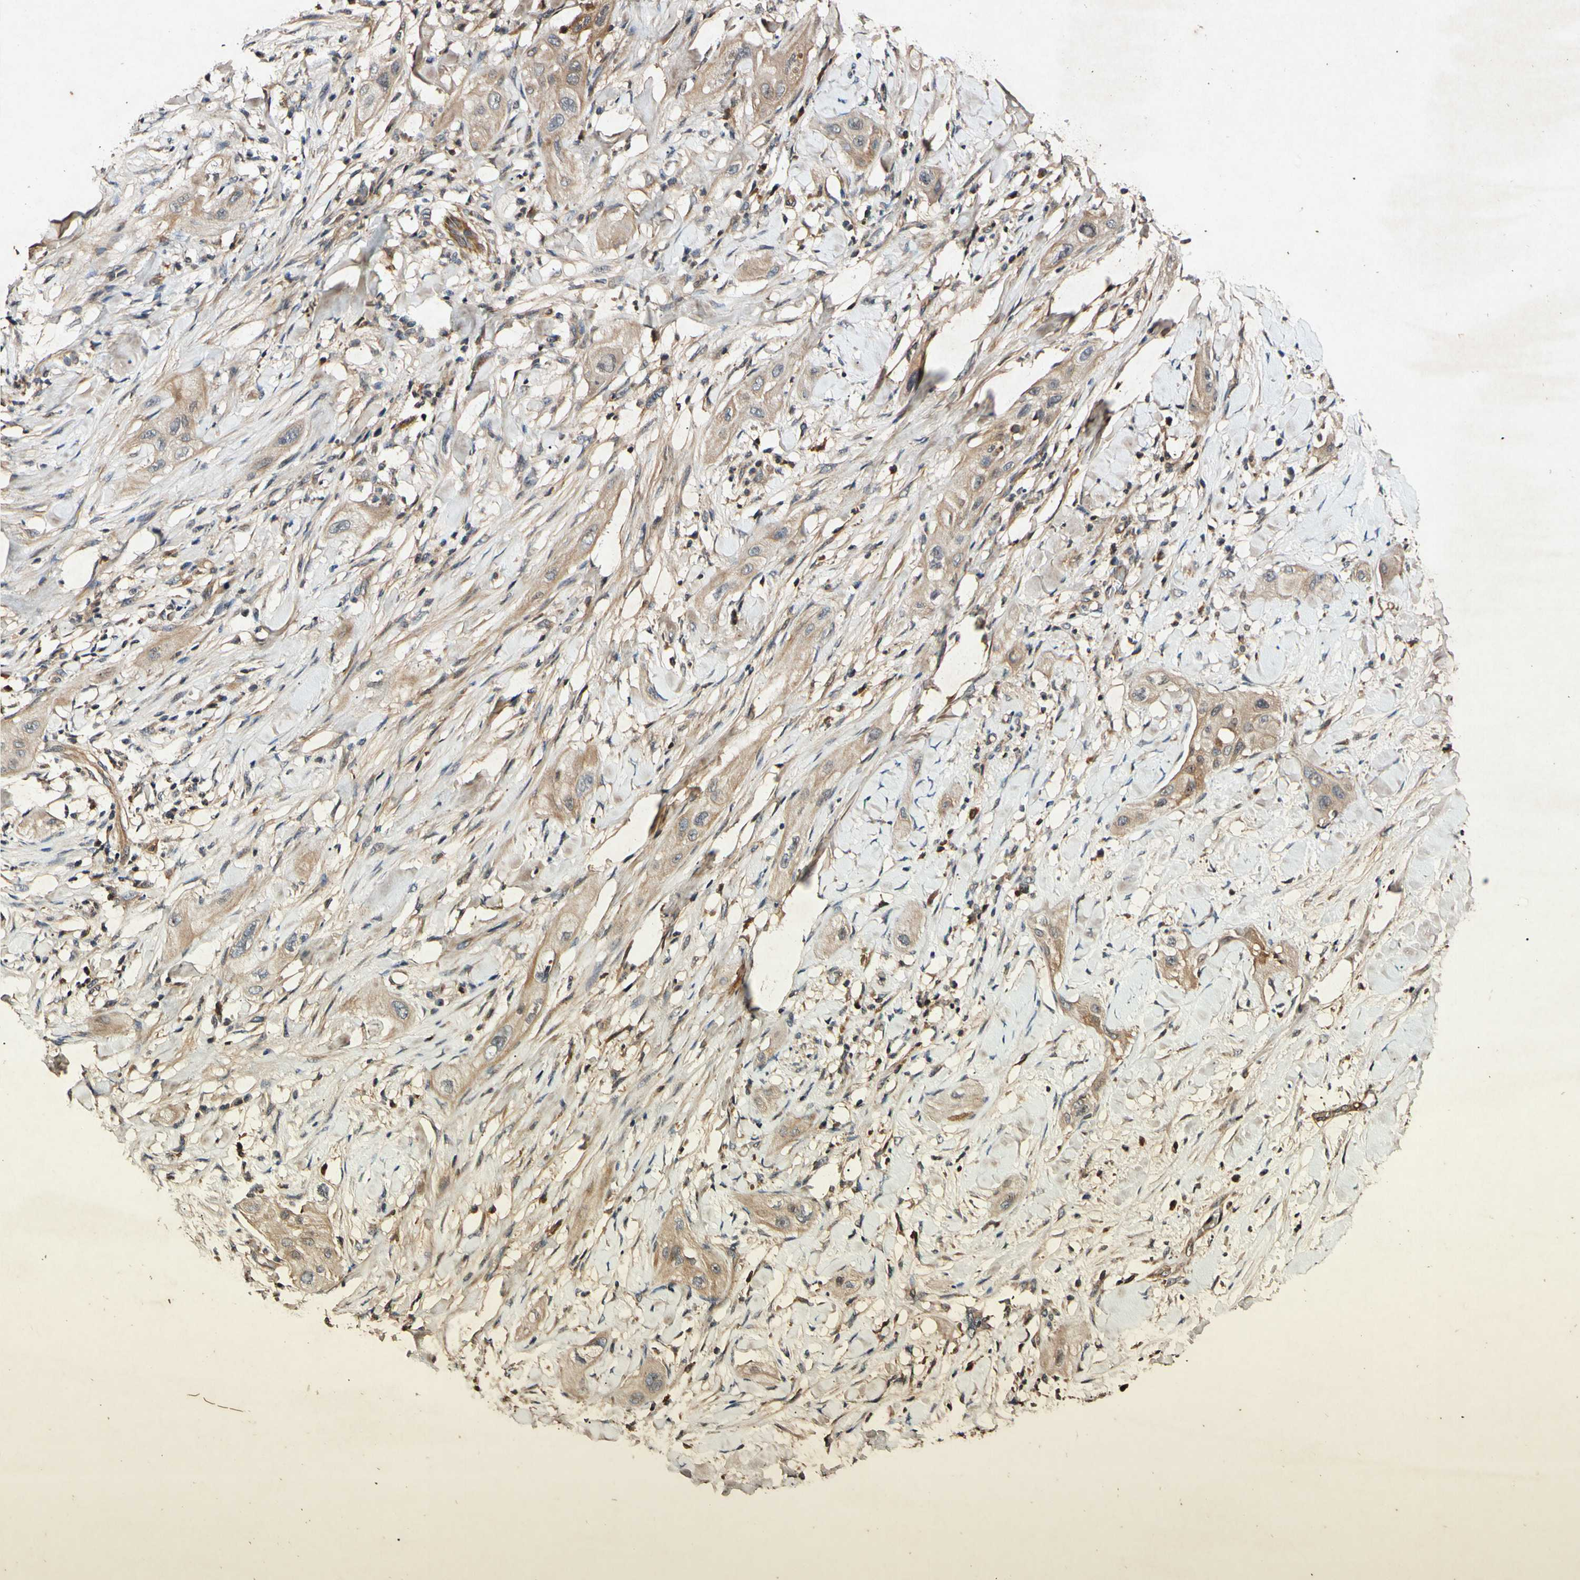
{"staining": {"intensity": "moderate", "quantity": ">75%", "location": "cytoplasmic/membranous"}, "tissue": "lung cancer", "cell_type": "Tumor cells", "image_type": "cancer", "snomed": [{"axis": "morphology", "description": "Squamous cell carcinoma, NOS"}, {"axis": "topography", "description": "Lung"}], "caption": "Immunohistochemistry histopathology image of human lung cancer (squamous cell carcinoma) stained for a protein (brown), which shows medium levels of moderate cytoplasmic/membranous positivity in approximately >75% of tumor cells.", "gene": "PLAT", "patient": {"sex": "female", "age": 47}}